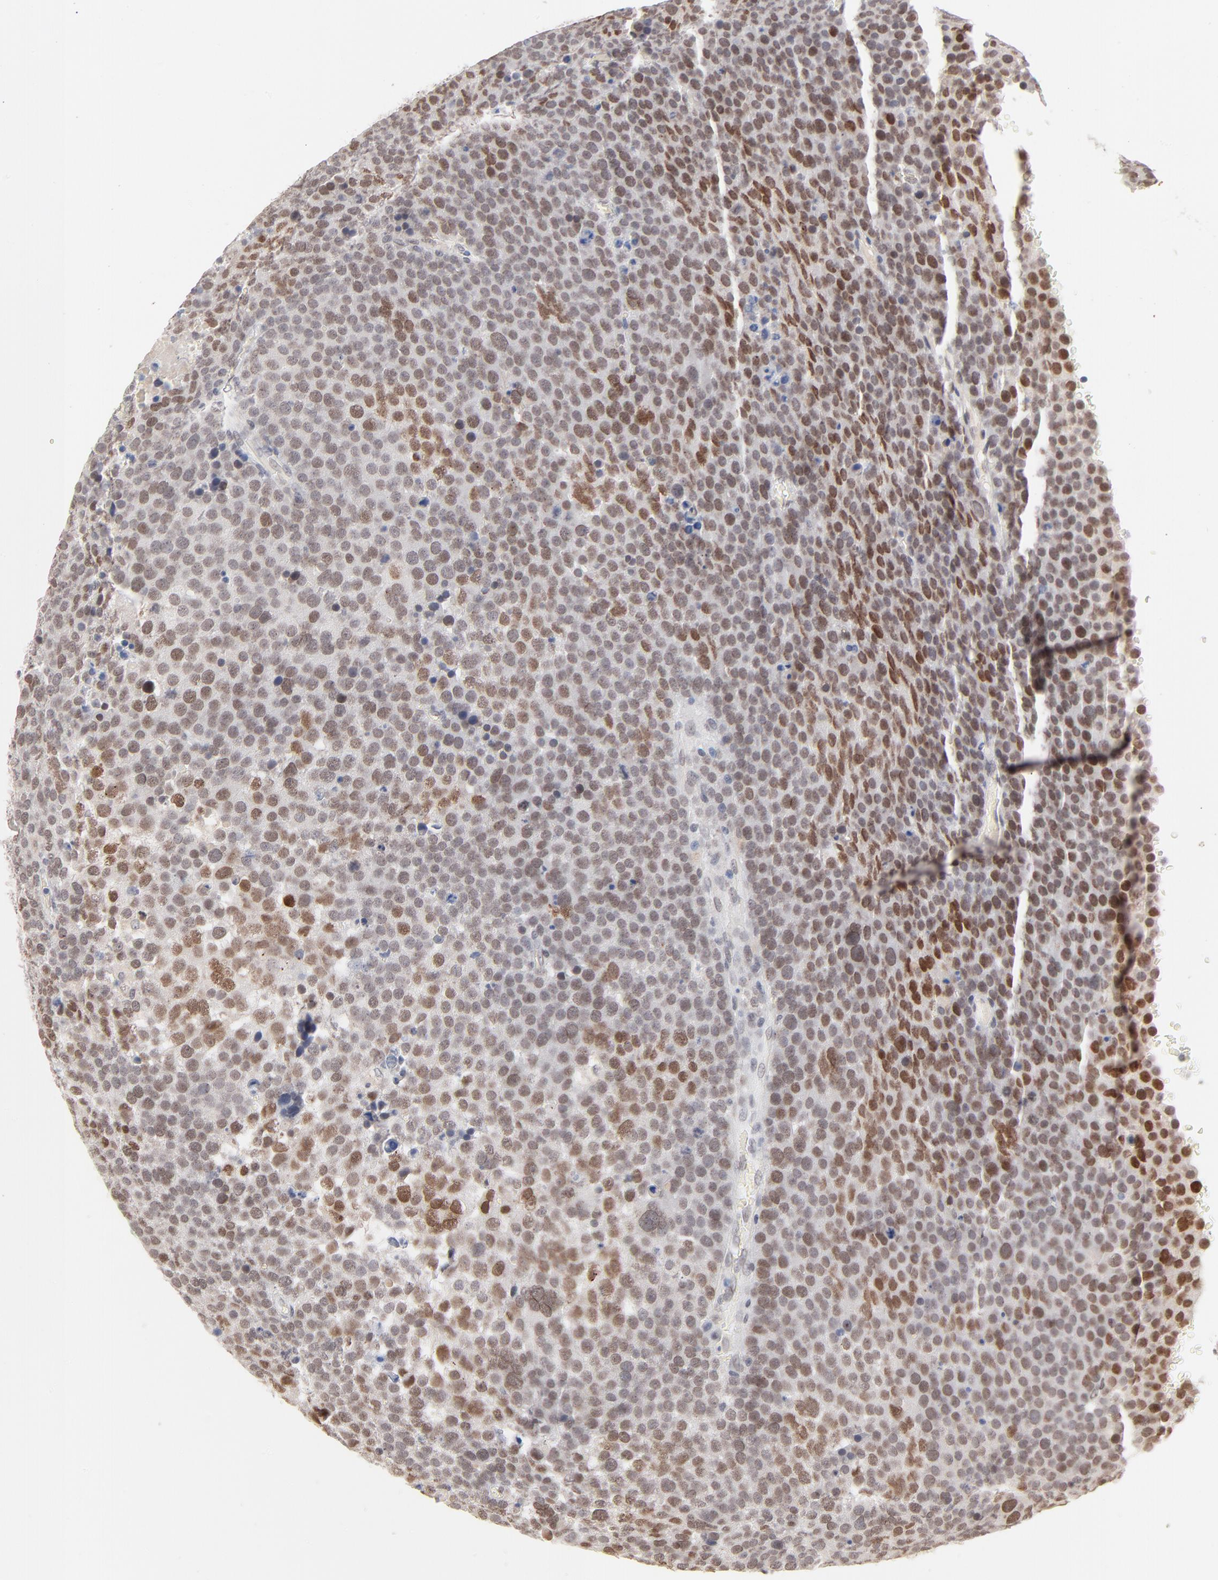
{"staining": {"intensity": "moderate", "quantity": "25%-75%", "location": "nuclear"}, "tissue": "testis cancer", "cell_type": "Tumor cells", "image_type": "cancer", "snomed": [{"axis": "morphology", "description": "Seminoma, NOS"}, {"axis": "topography", "description": "Testis"}], "caption": "Seminoma (testis) stained with DAB (3,3'-diaminobenzidine) immunohistochemistry (IHC) exhibits medium levels of moderate nuclear positivity in about 25%-75% of tumor cells.", "gene": "MBIP", "patient": {"sex": "male", "age": 71}}